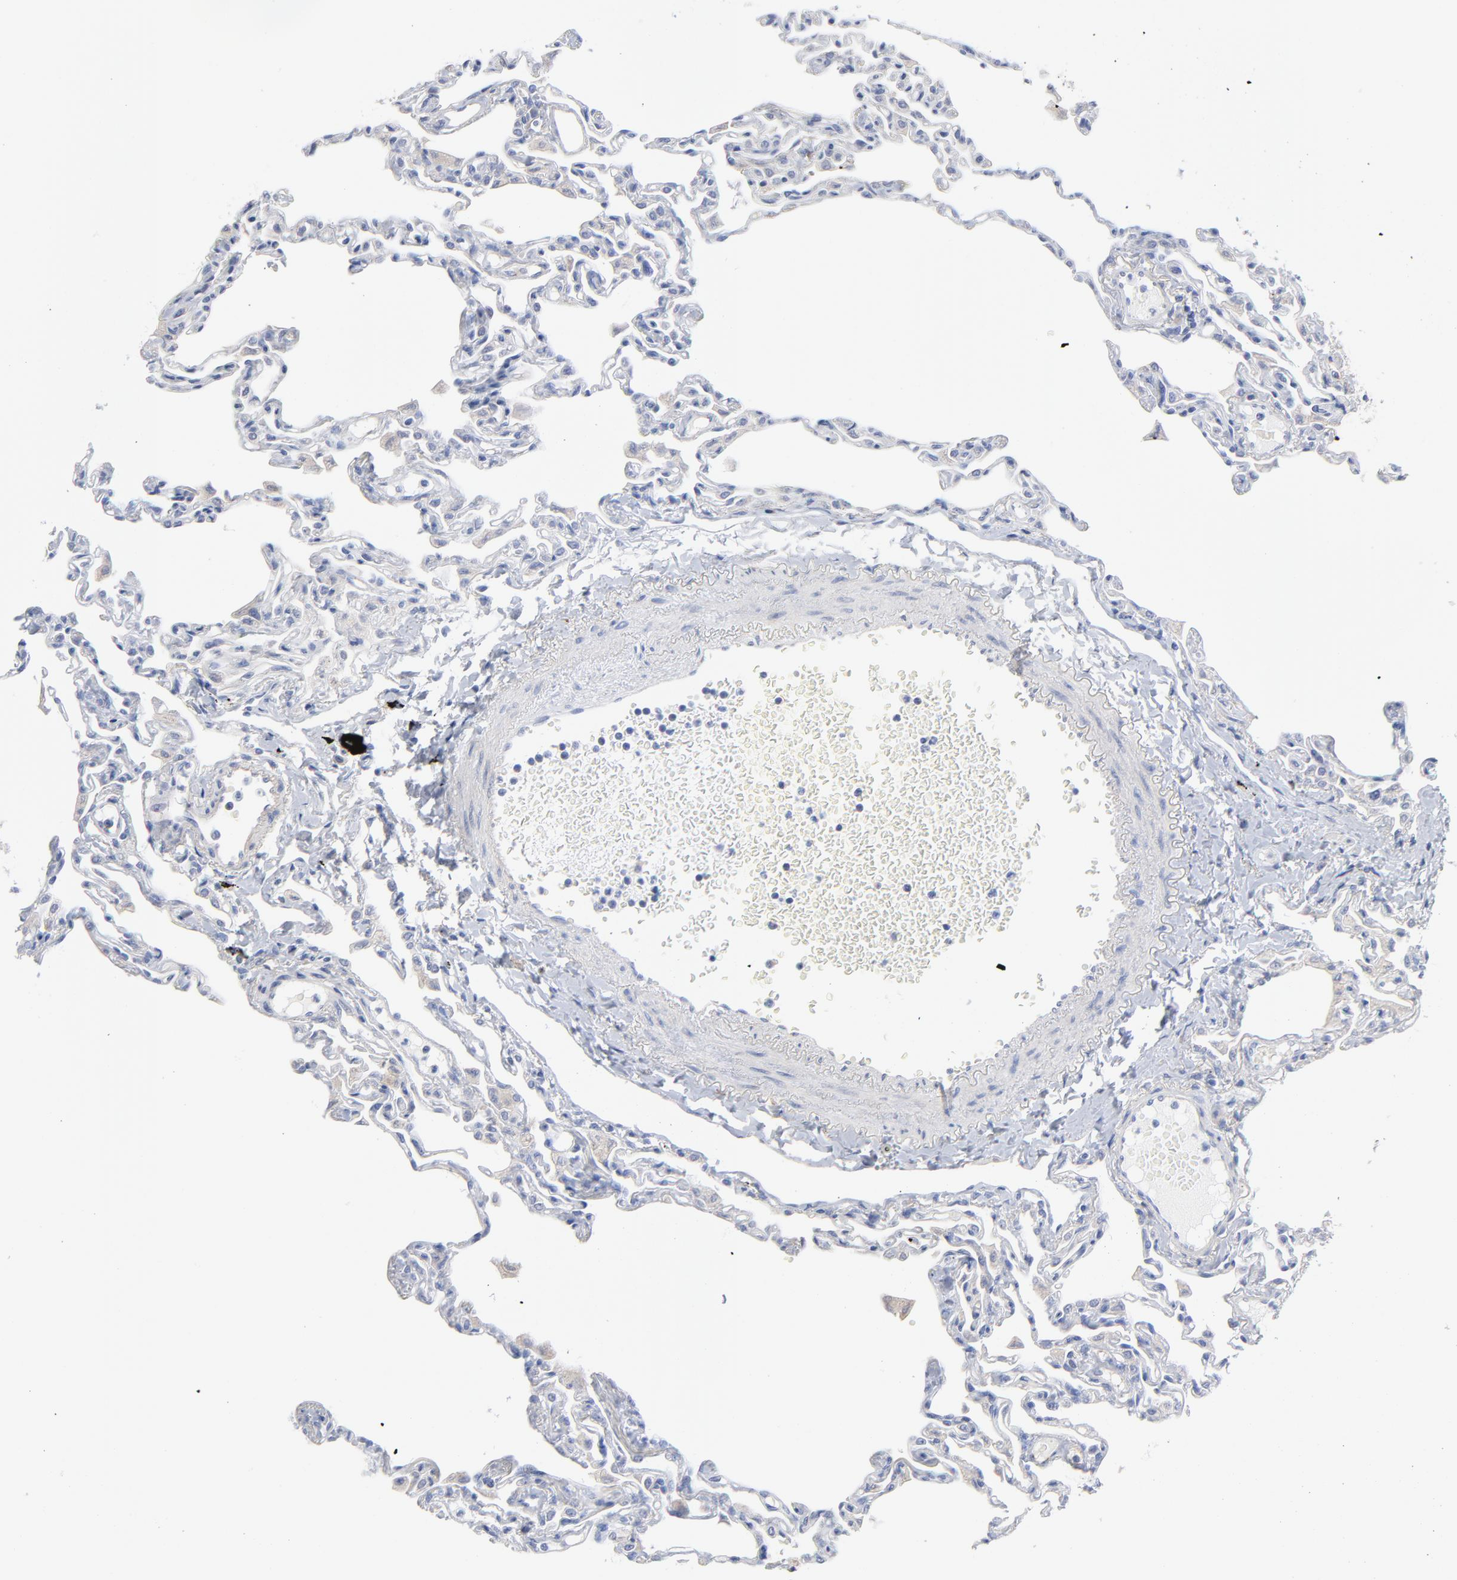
{"staining": {"intensity": "negative", "quantity": "none", "location": "none"}, "tissue": "lung", "cell_type": "Alveolar cells", "image_type": "normal", "snomed": [{"axis": "morphology", "description": "Normal tissue, NOS"}, {"axis": "topography", "description": "Lung"}], "caption": "Alveolar cells show no significant expression in unremarkable lung. (DAB immunohistochemistry with hematoxylin counter stain).", "gene": "CPE", "patient": {"sex": "female", "age": 49}}